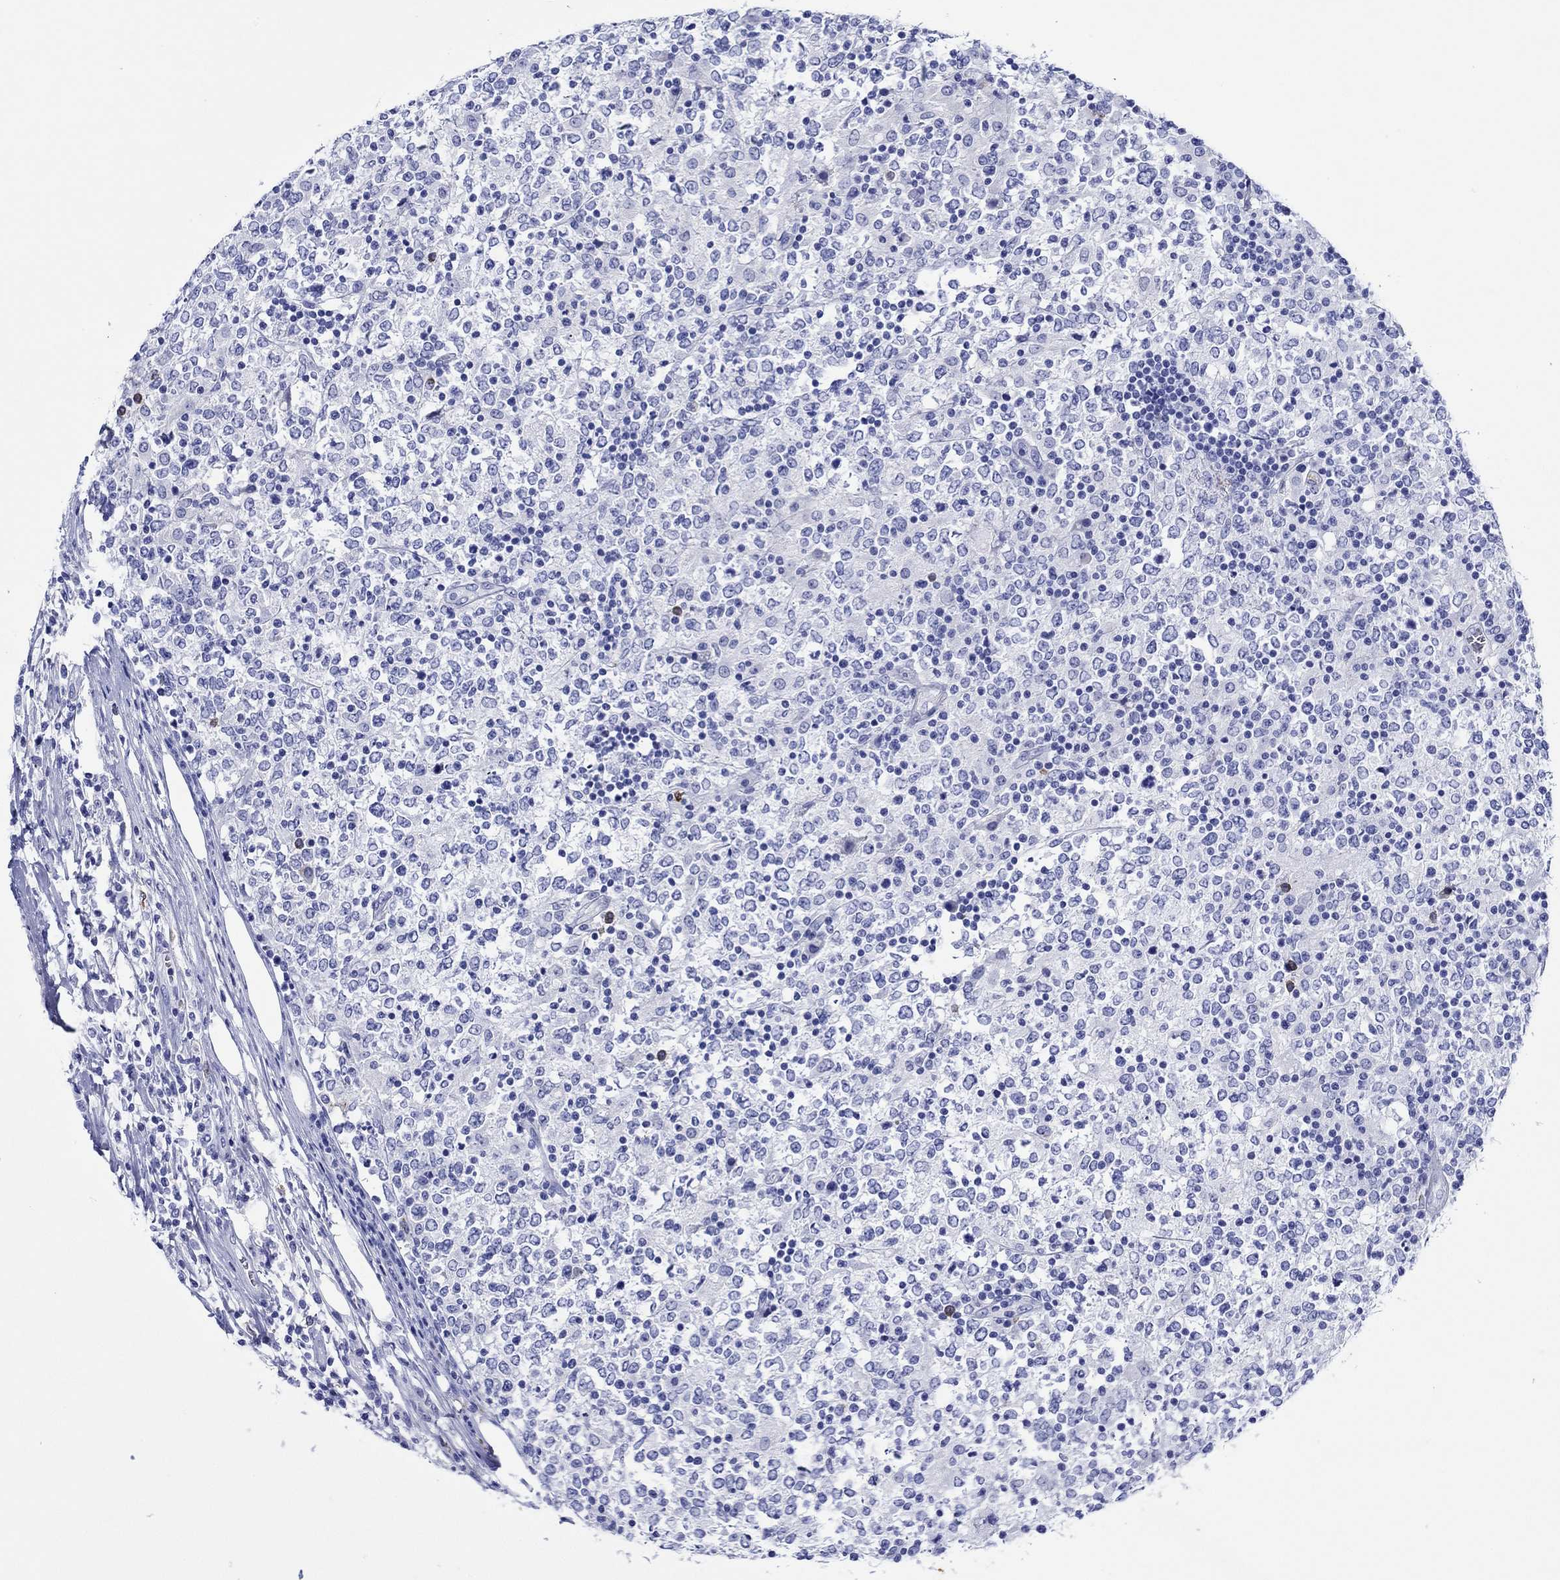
{"staining": {"intensity": "negative", "quantity": "none", "location": "none"}, "tissue": "lymphoma", "cell_type": "Tumor cells", "image_type": "cancer", "snomed": [{"axis": "morphology", "description": "Malignant lymphoma, non-Hodgkin's type, High grade"}, {"axis": "topography", "description": "Lymph node"}], "caption": "An IHC image of malignant lymphoma, non-Hodgkin's type (high-grade) is shown. There is no staining in tumor cells of malignant lymphoma, non-Hodgkin's type (high-grade).", "gene": "EPX", "patient": {"sex": "female", "age": 84}}